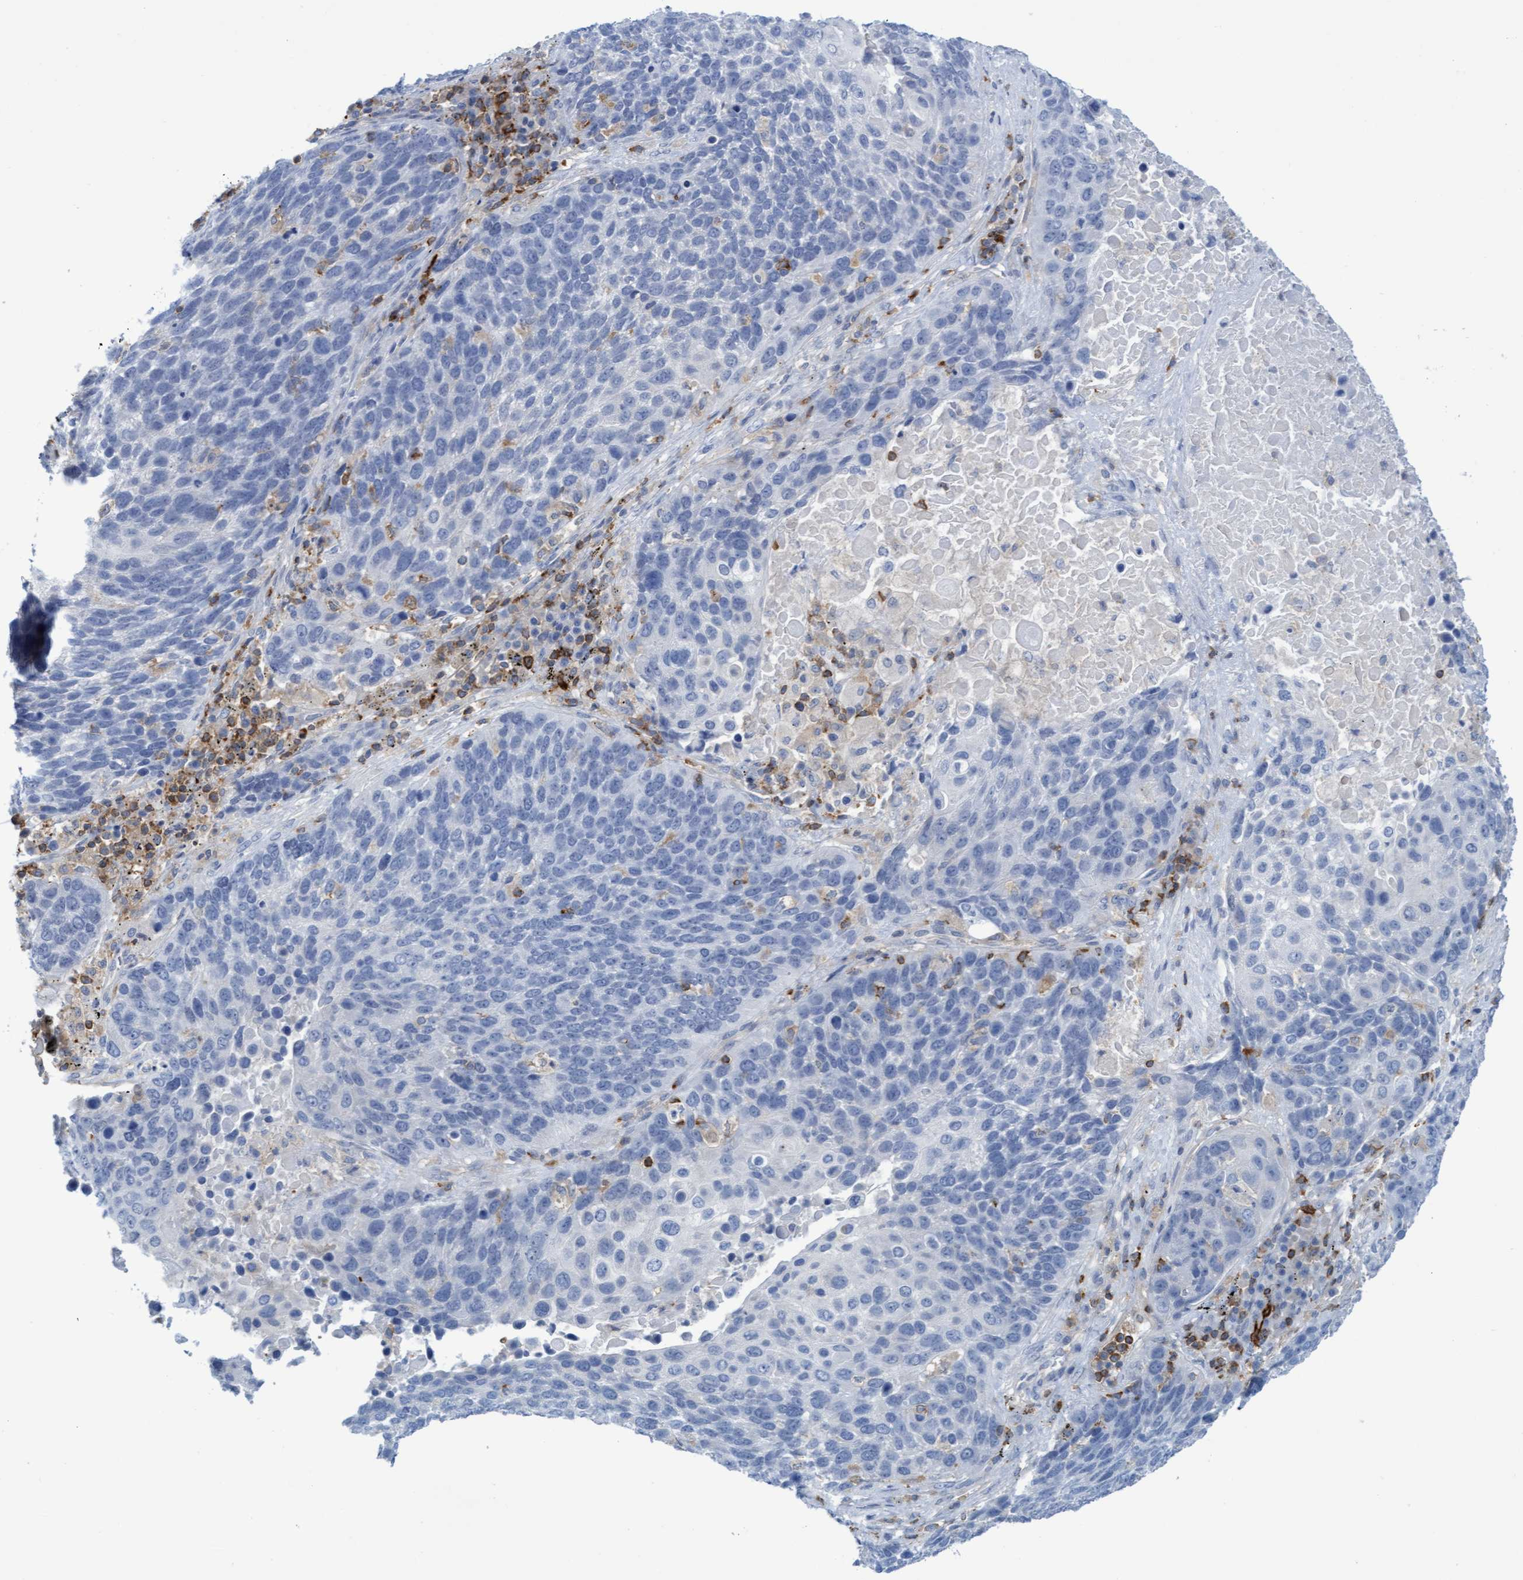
{"staining": {"intensity": "negative", "quantity": "none", "location": "none"}, "tissue": "lung cancer", "cell_type": "Tumor cells", "image_type": "cancer", "snomed": [{"axis": "morphology", "description": "Squamous cell carcinoma, NOS"}, {"axis": "topography", "description": "Lung"}], "caption": "IHC of lung cancer exhibits no positivity in tumor cells.", "gene": "FNBP1", "patient": {"sex": "male", "age": 66}}